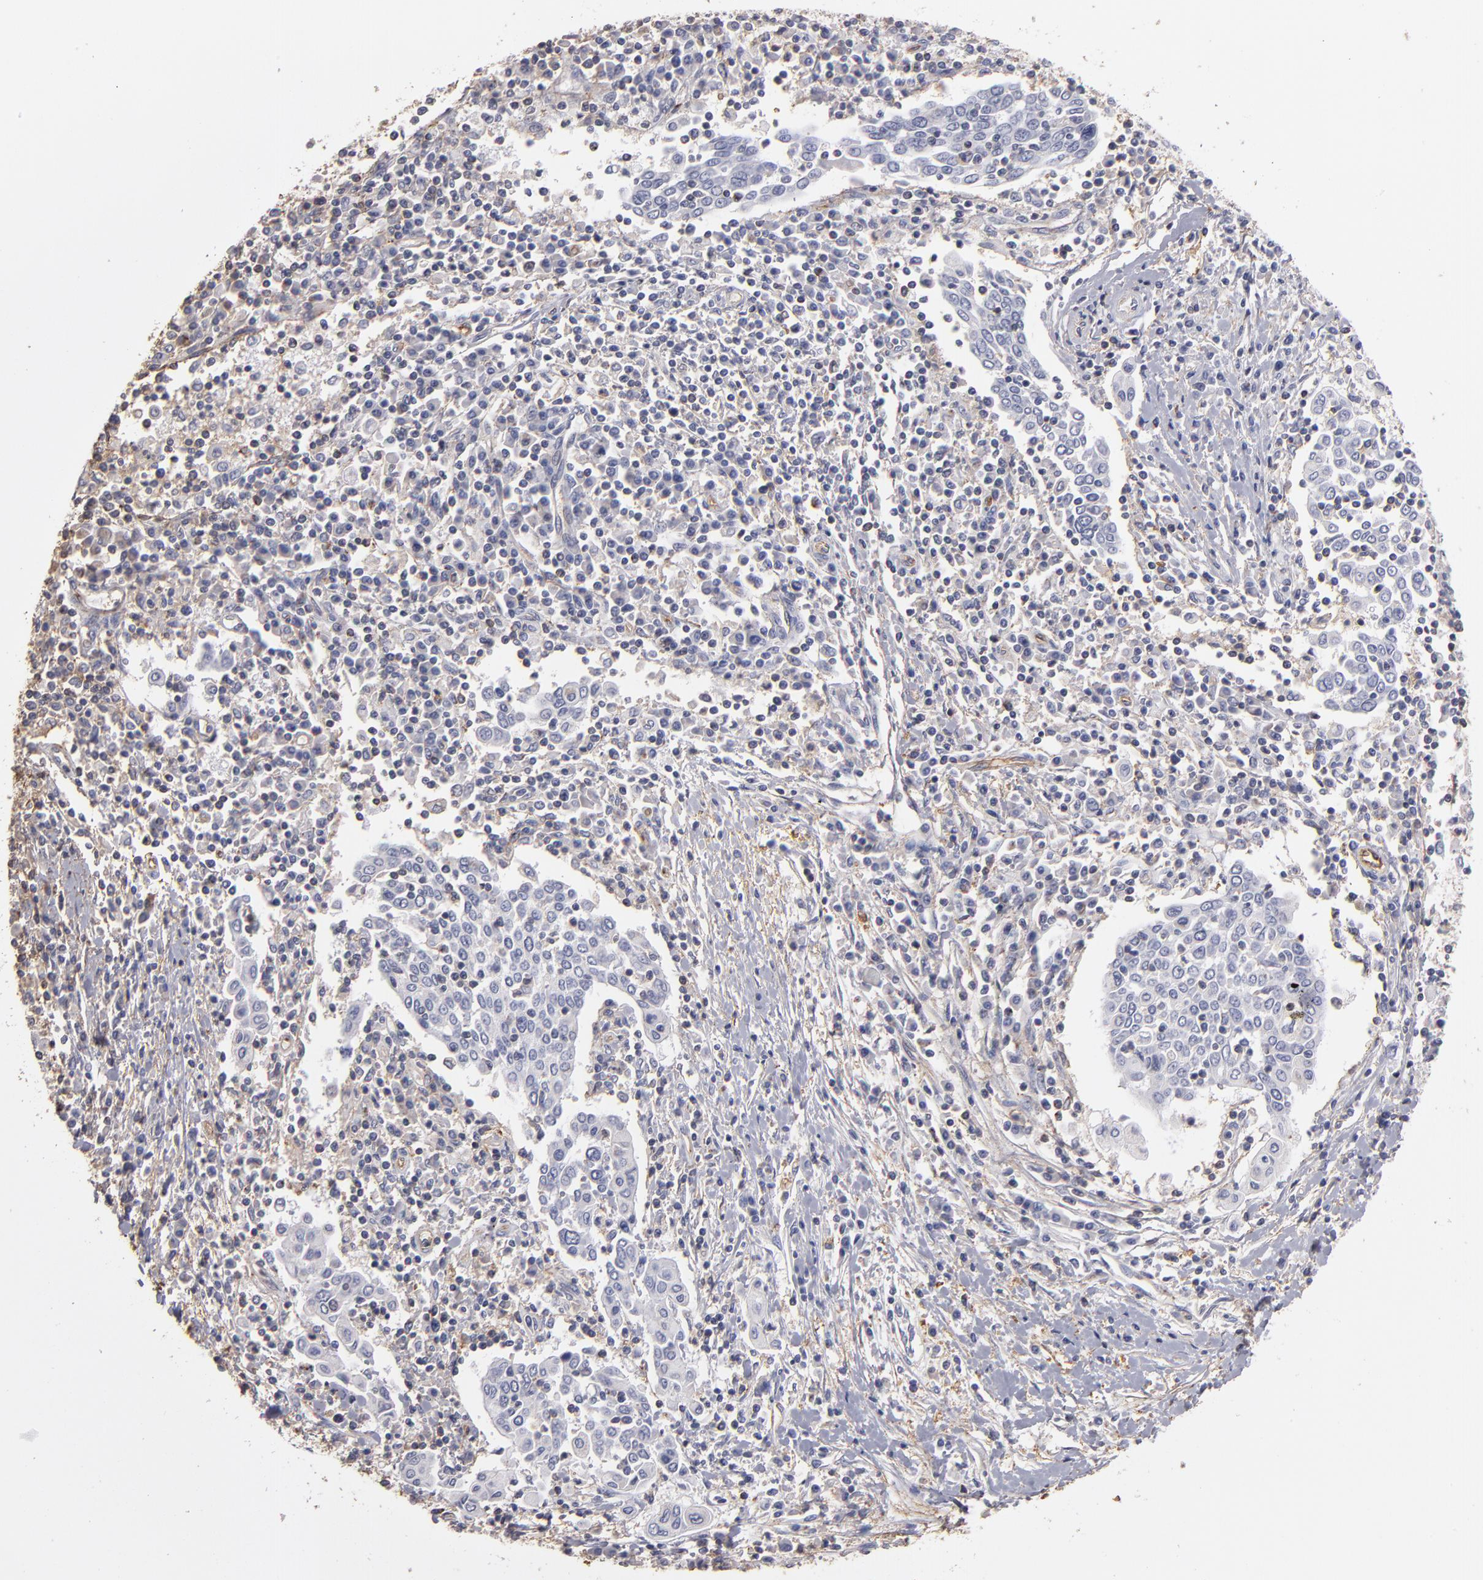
{"staining": {"intensity": "negative", "quantity": "none", "location": "none"}, "tissue": "cervical cancer", "cell_type": "Tumor cells", "image_type": "cancer", "snomed": [{"axis": "morphology", "description": "Squamous cell carcinoma, NOS"}, {"axis": "topography", "description": "Cervix"}], "caption": "IHC micrograph of neoplastic tissue: cervical squamous cell carcinoma stained with DAB displays no significant protein staining in tumor cells.", "gene": "ABCB1", "patient": {"sex": "female", "age": 40}}